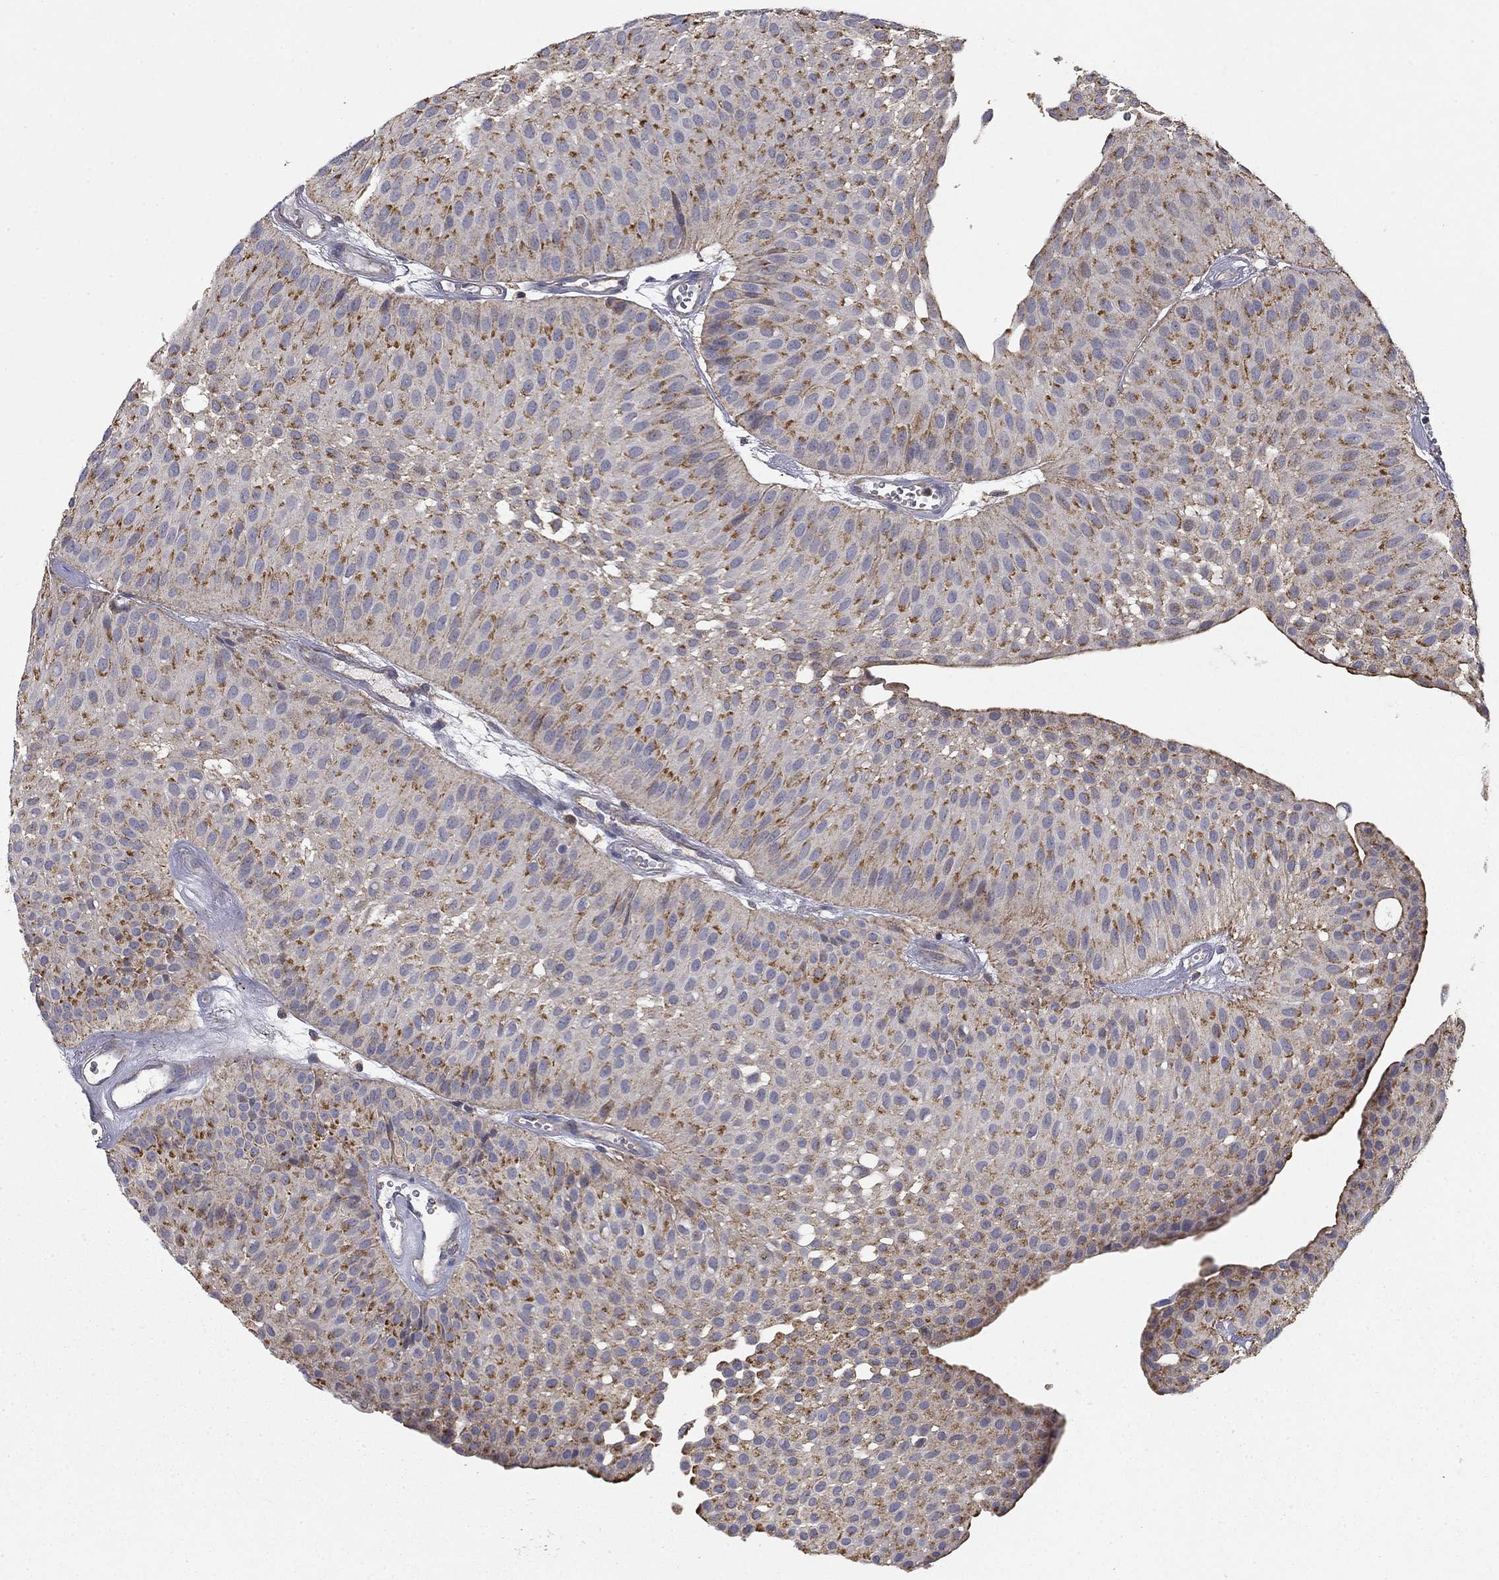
{"staining": {"intensity": "strong", "quantity": "25%-75%", "location": "cytoplasmic/membranous"}, "tissue": "urothelial cancer", "cell_type": "Tumor cells", "image_type": "cancer", "snomed": [{"axis": "morphology", "description": "Urothelial carcinoma, Low grade"}, {"axis": "topography", "description": "Urinary bladder"}], "caption": "This is a histology image of IHC staining of urothelial cancer, which shows strong staining in the cytoplasmic/membranous of tumor cells.", "gene": "MMAA", "patient": {"sex": "male", "age": 64}}